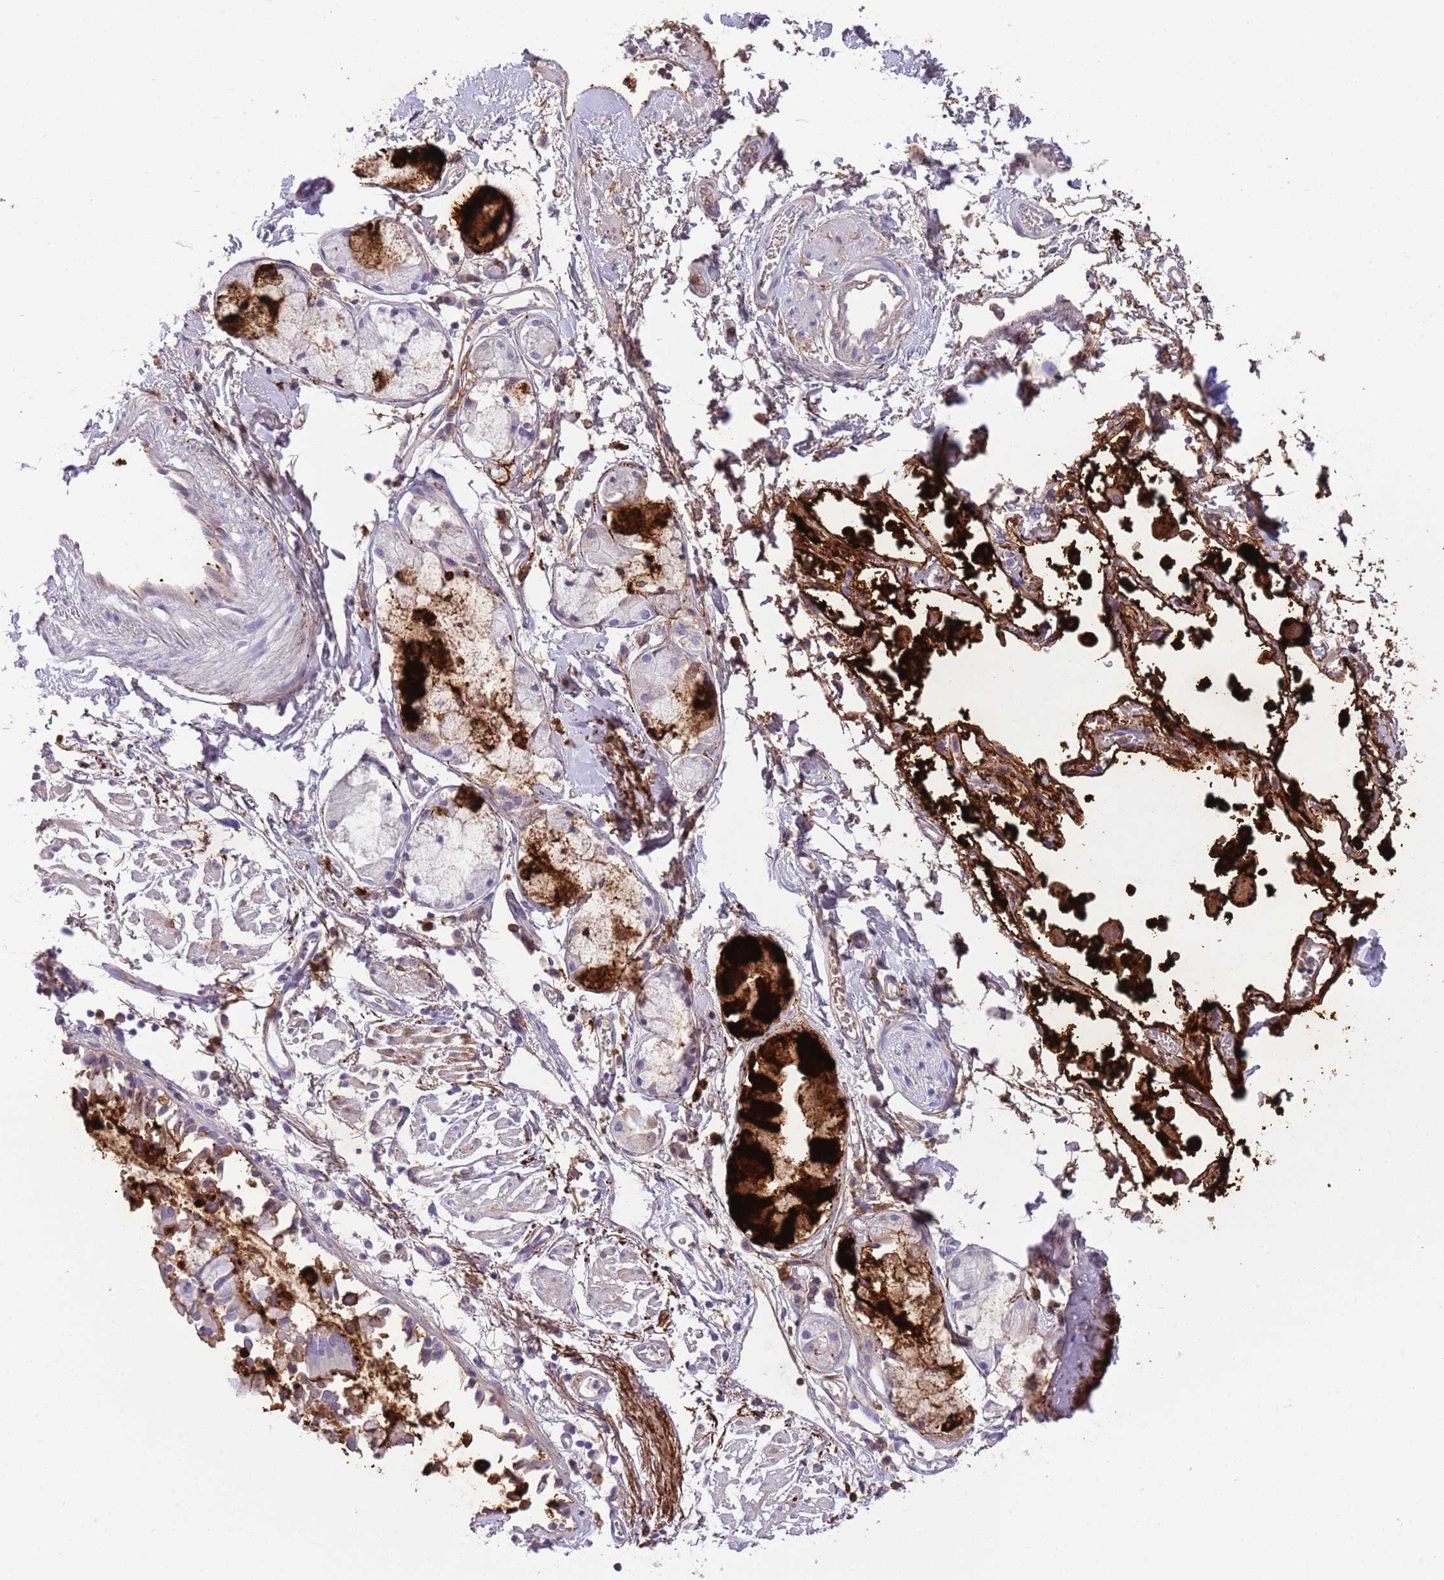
{"staining": {"intensity": "negative", "quantity": "none", "location": "none"}, "tissue": "soft tissue", "cell_type": "Fibroblasts", "image_type": "normal", "snomed": [{"axis": "morphology", "description": "Normal tissue, NOS"}, {"axis": "topography", "description": "Cartilage tissue"}], "caption": "High magnification brightfield microscopy of normal soft tissue stained with DAB (brown) and counterstained with hematoxylin (blue): fibroblasts show no significant staining.", "gene": "SFTPA1", "patient": {"sex": "male", "age": 73}}